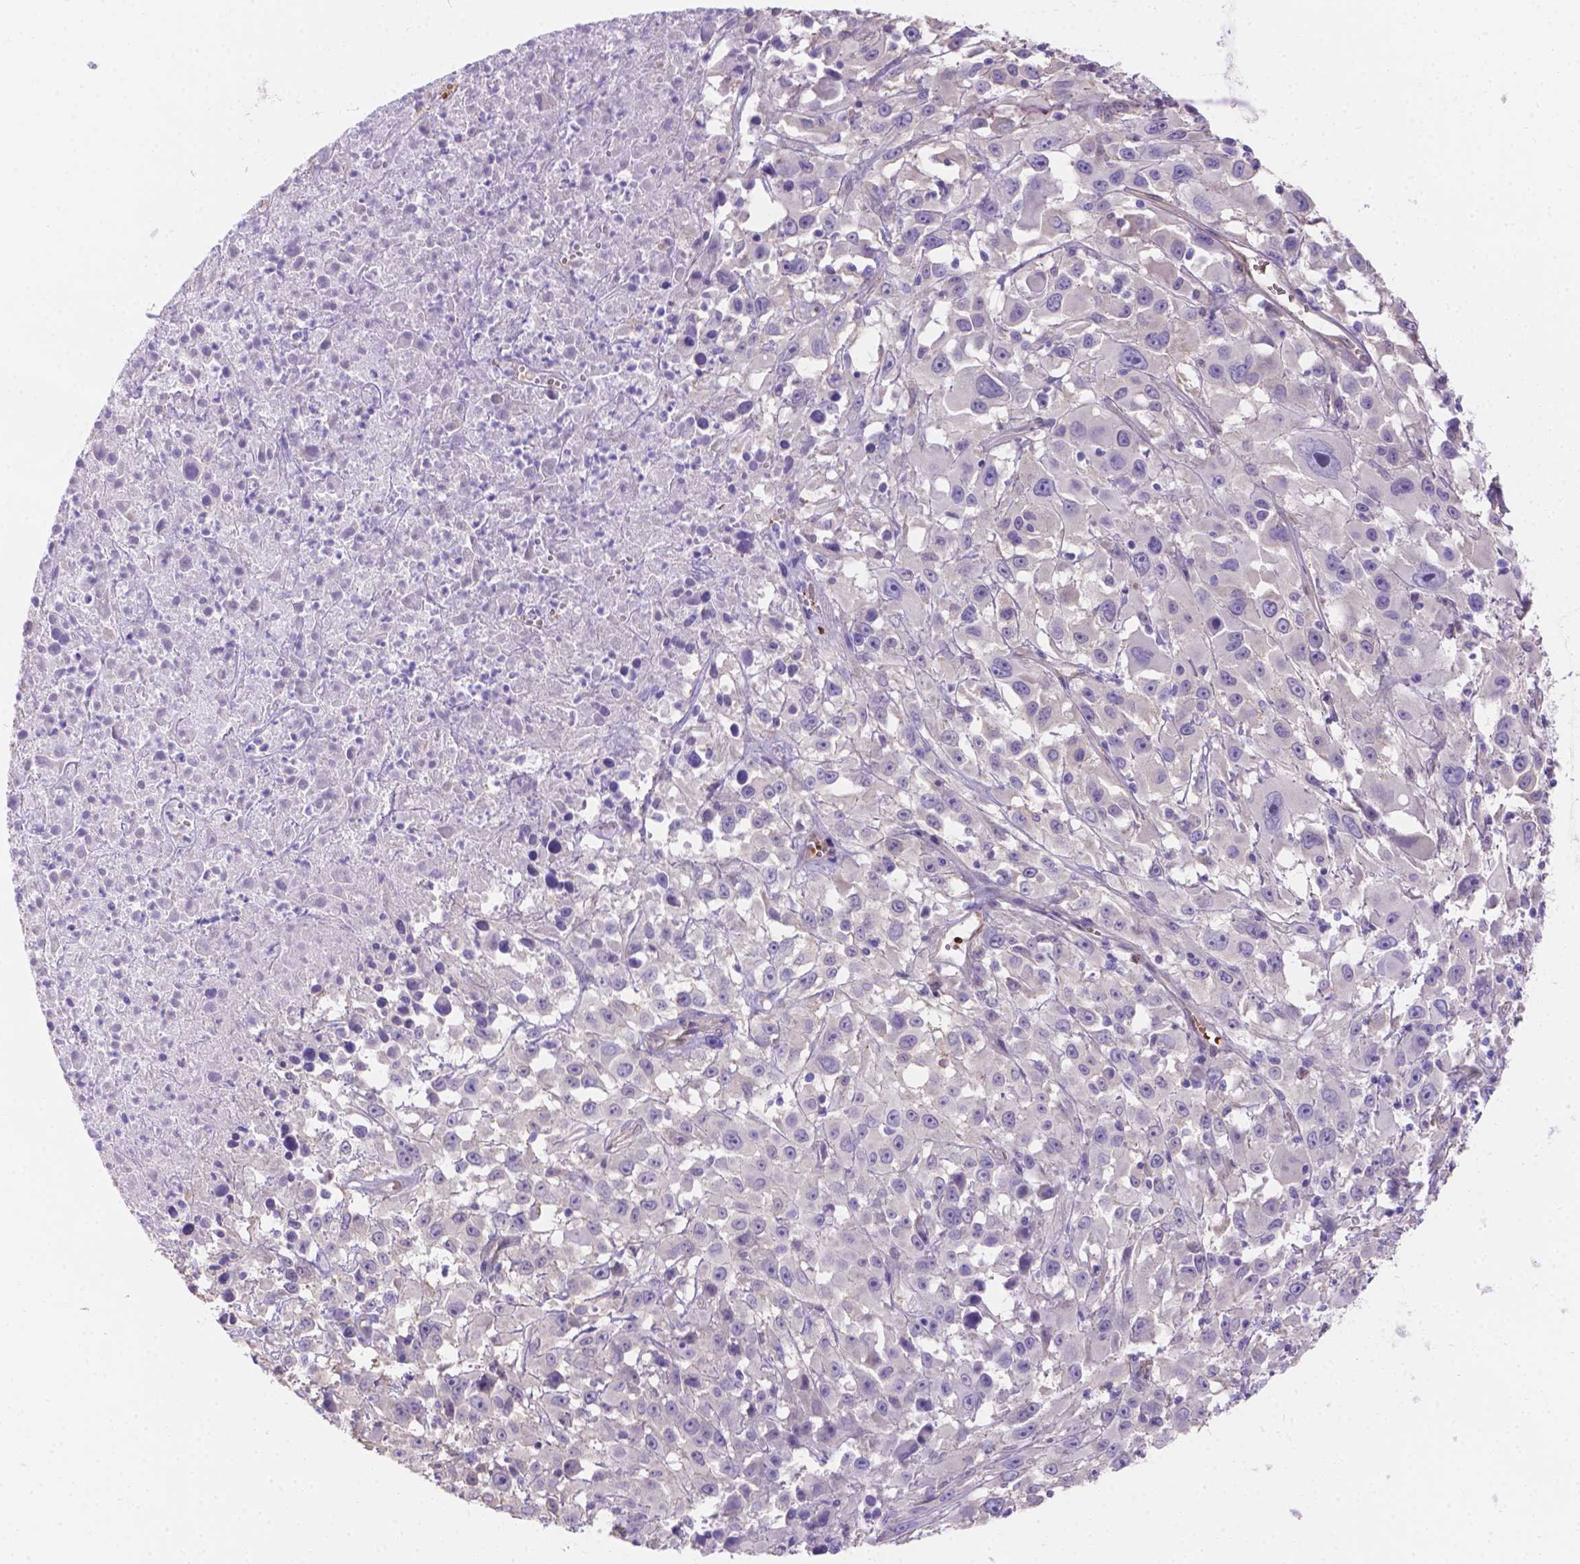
{"staining": {"intensity": "negative", "quantity": "none", "location": "none"}, "tissue": "melanoma", "cell_type": "Tumor cells", "image_type": "cancer", "snomed": [{"axis": "morphology", "description": "Malignant melanoma, Metastatic site"}, {"axis": "topography", "description": "Soft tissue"}], "caption": "Malignant melanoma (metastatic site) was stained to show a protein in brown. There is no significant positivity in tumor cells. (Brightfield microscopy of DAB IHC at high magnification).", "gene": "SLC40A1", "patient": {"sex": "male", "age": 50}}